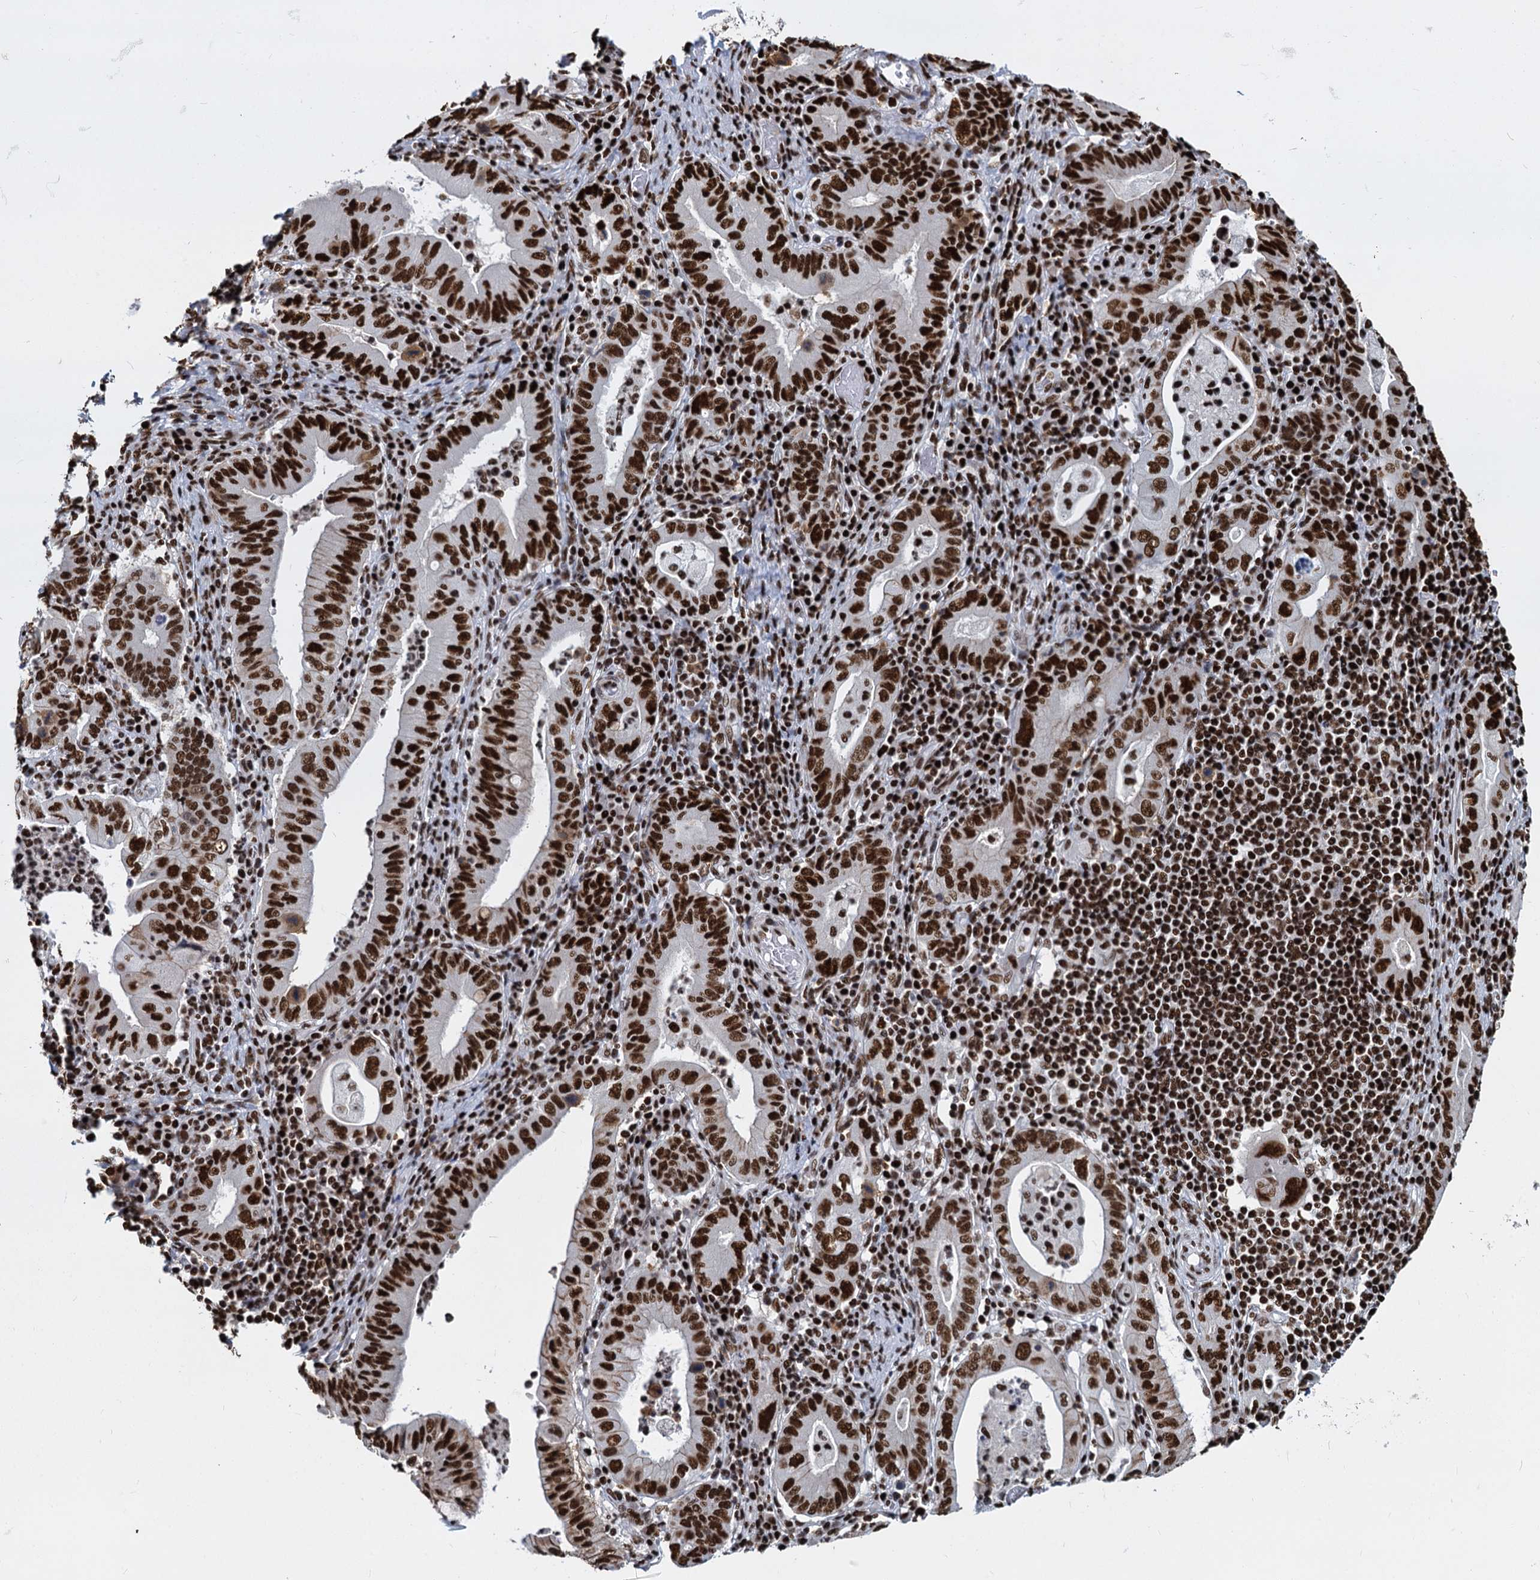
{"staining": {"intensity": "strong", "quantity": ">75%", "location": "nuclear"}, "tissue": "stomach cancer", "cell_type": "Tumor cells", "image_type": "cancer", "snomed": [{"axis": "morphology", "description": "Normal tissue, NOS"}, {"axis": "morphology", "description": "Adenocarcinoma, NOS"}, {"axis": "topography", "description": "Esophagus"}, {"axis": "topography", "description": "Stomach, upper"}, {"axis": "topography", "description": "Peripheral nerve tissue"}], "caption": "Stomach adenocarcinoma tissue demonstrates strong nuclear positivity in about >75% of tumor cells Nuclei are stained in blue.", "gene": "DCPS", "patient": {"sex": "male", "age": 62}}